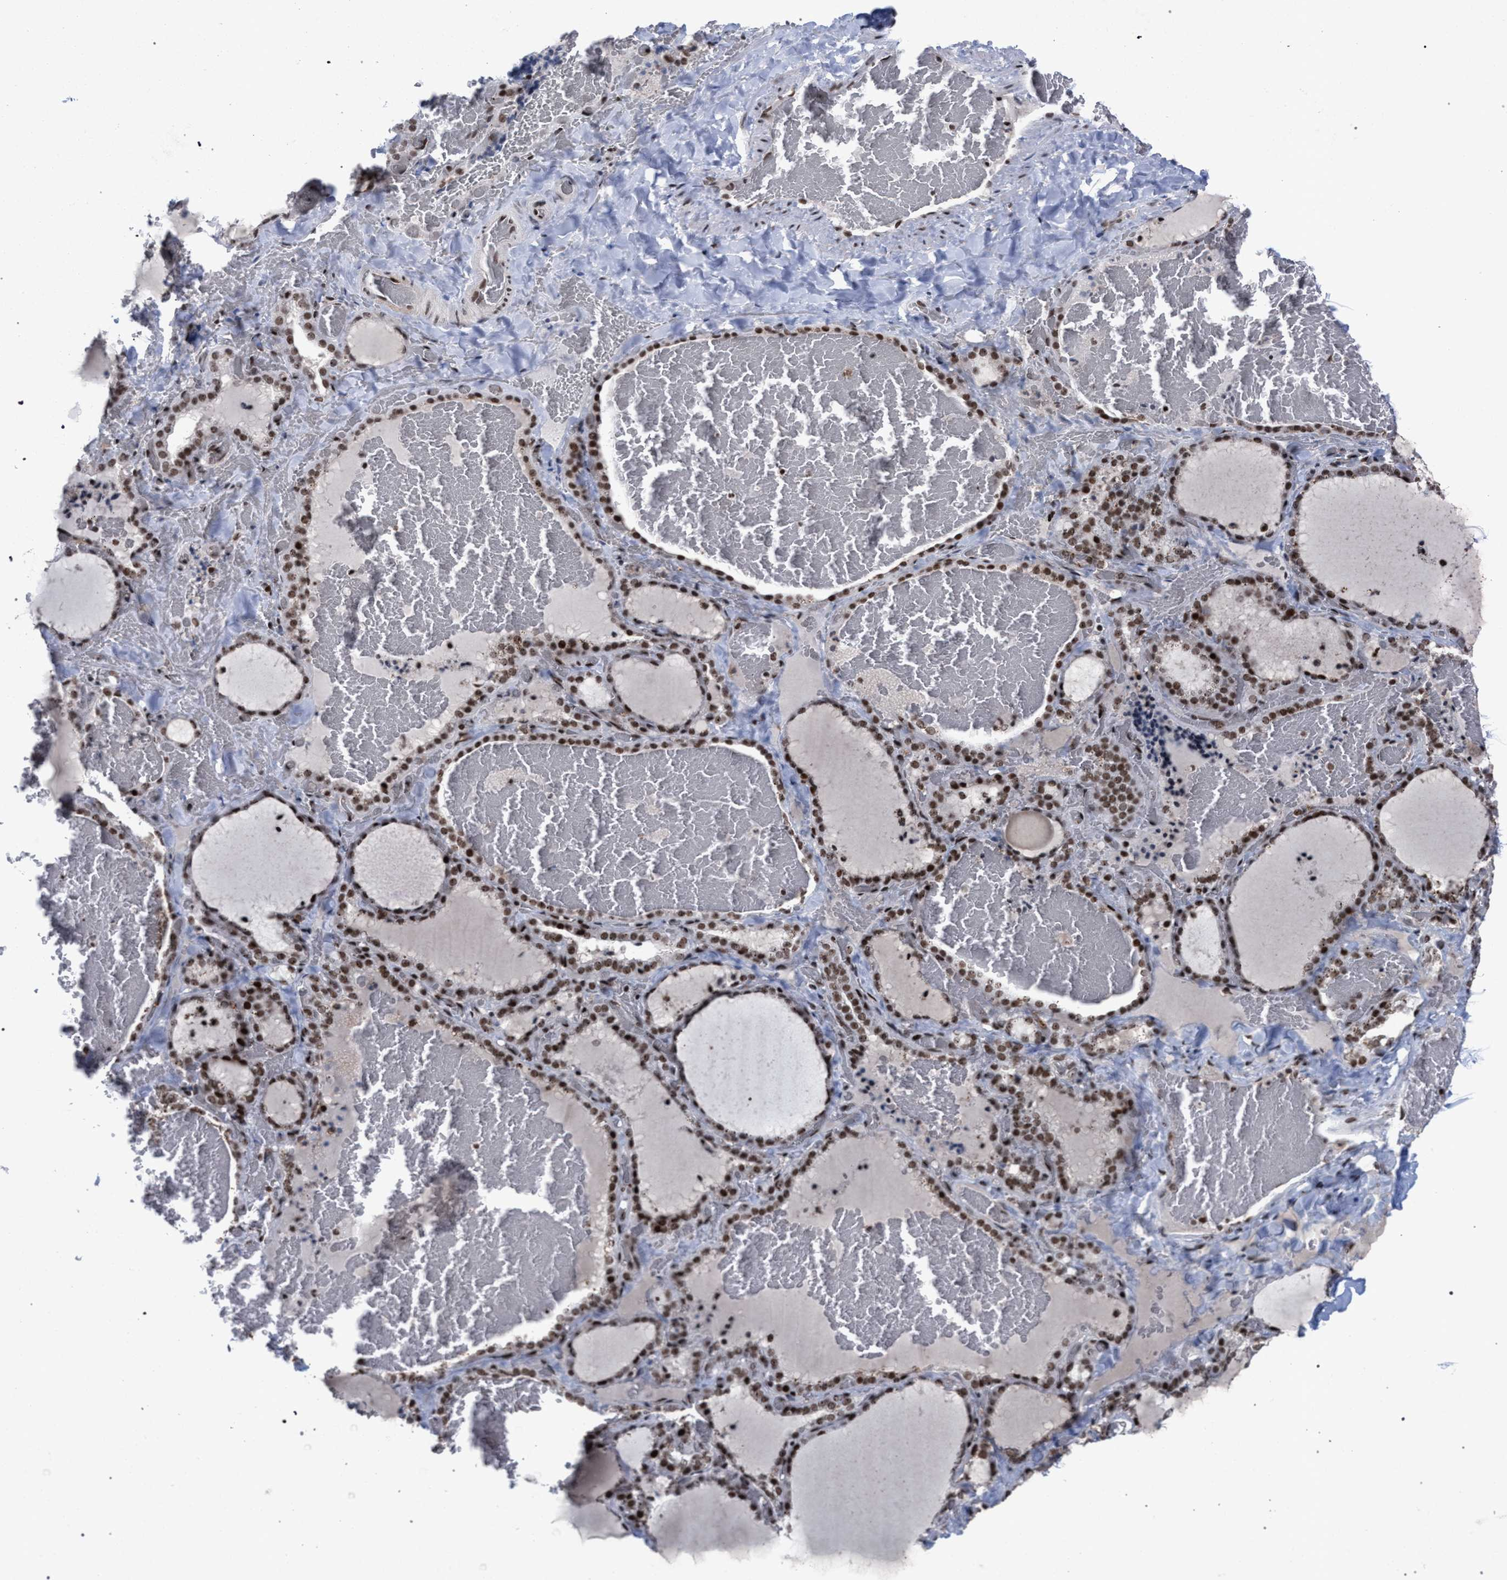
{"staining": {"intensity": "moderate", "quantity": ">75%", "location": "nuclear"}, "tissue": "thyroid gland", "cell_type": "Glandular cells", "image_type": "normal", "snomed": [{"axis": "morphology", "description": "Normal tissue, NOS"}, {"axis": "topography", "description": "Thyroid gland"}], "caption": "Protein analysis of normal thyroid gland demonstrates moderate nuclear positivity in approximately >75% of glandular cells.", "gene": "SCAF4", "patient": {"sex": "female", "age": 22}}